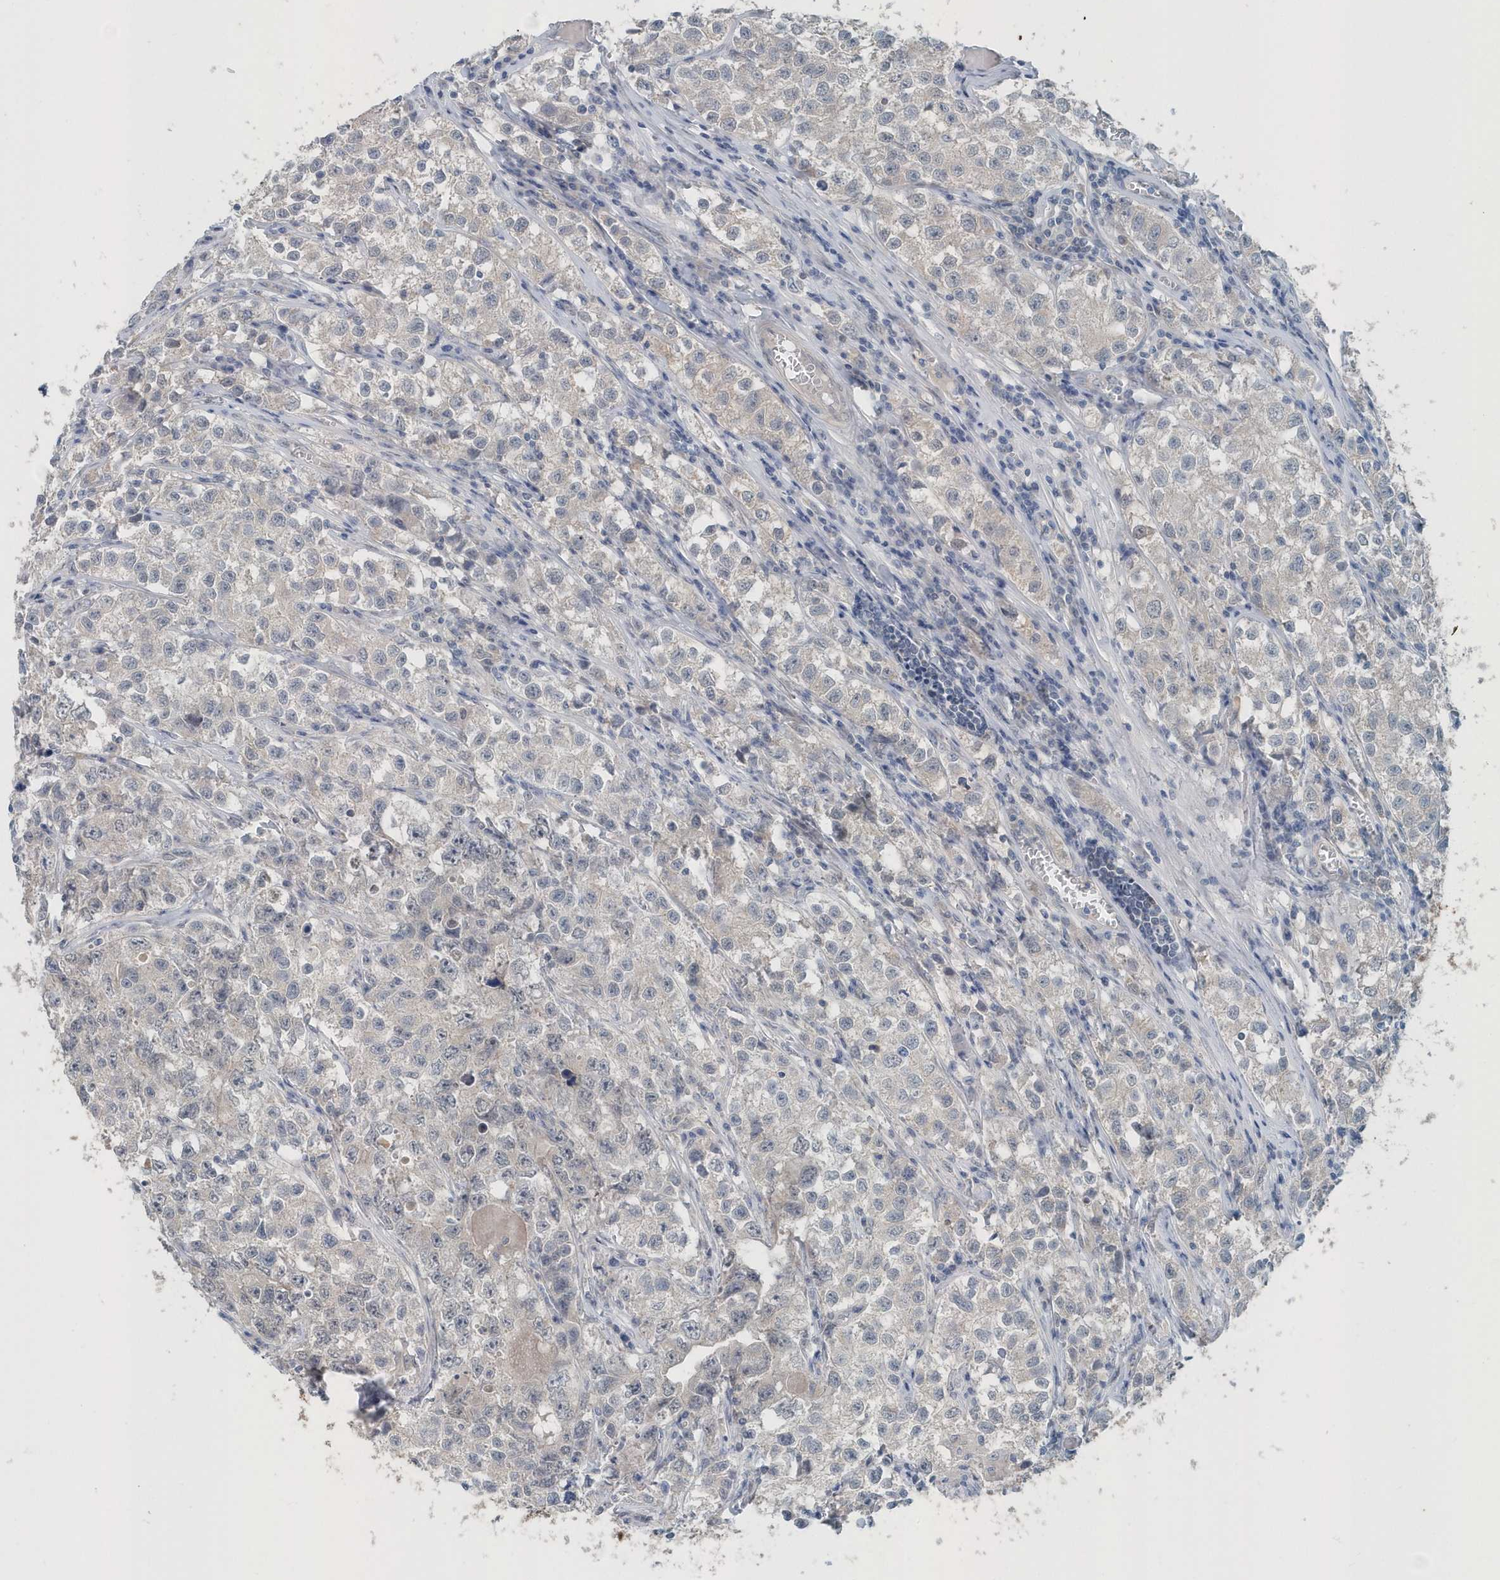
{"staining": {"intensity": "negative", "quantity": "none", "location": "none"}, "tissue": "testis cancer", "cell_type": "Tumor cells", "image_type": "cancer", "snomed": [{"axis": "morphology", "description": "Seminoma, NOS"}, {"axis": "morphology", "description": "Carcinoma, Embryonal, NOS"}, {"axis": "topography", "description": "Testis"}], "caption": "The histopathology image displays no significant positivity in tumor cells of seminoma (testis).", "gene": "PFN2", "patient": {"sex": "male", "age": 43}}